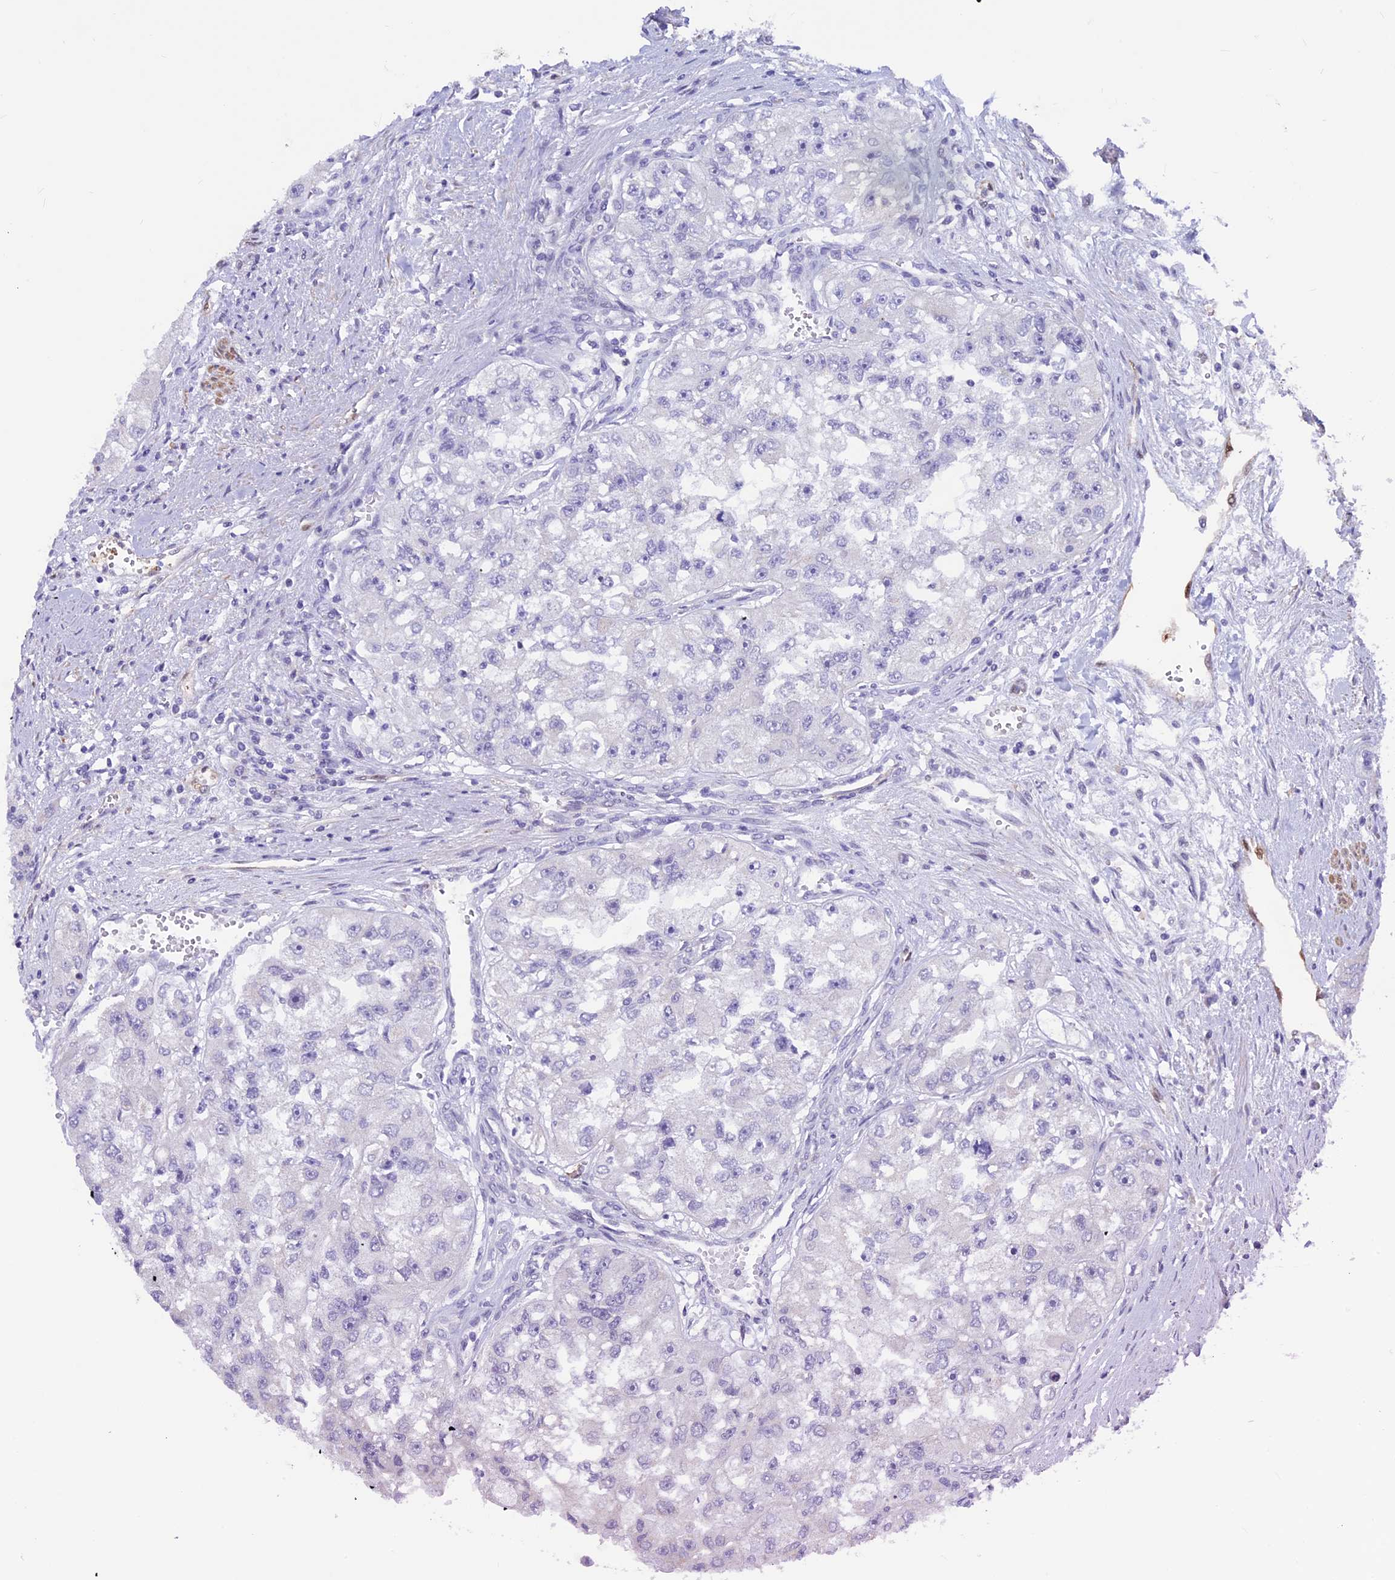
{"staining": {"intensity": "negative", "quantity": "none", "location": "none"}, "tissue": "renal cancer", "cell_type": "Tumor cells", "image_type": "cancer", "snomed": [{"axis": "morphology", "description": "Adenocarcinoma, NOS"}, {"axis": "topography", "description": "Kidney"}], "caption": "High power microscopy micrograph of an immunohistochemistry (IHC) histopathology image of renal cancer (adenocarcinoma), revealing no significant positivity in tumor cells. The staining is performed using DAB brown chromogen with nuclei counter-stained in using hematoxylin.", "gene": "IGSF6", "patient": {"sex": "male", "age": 63}}